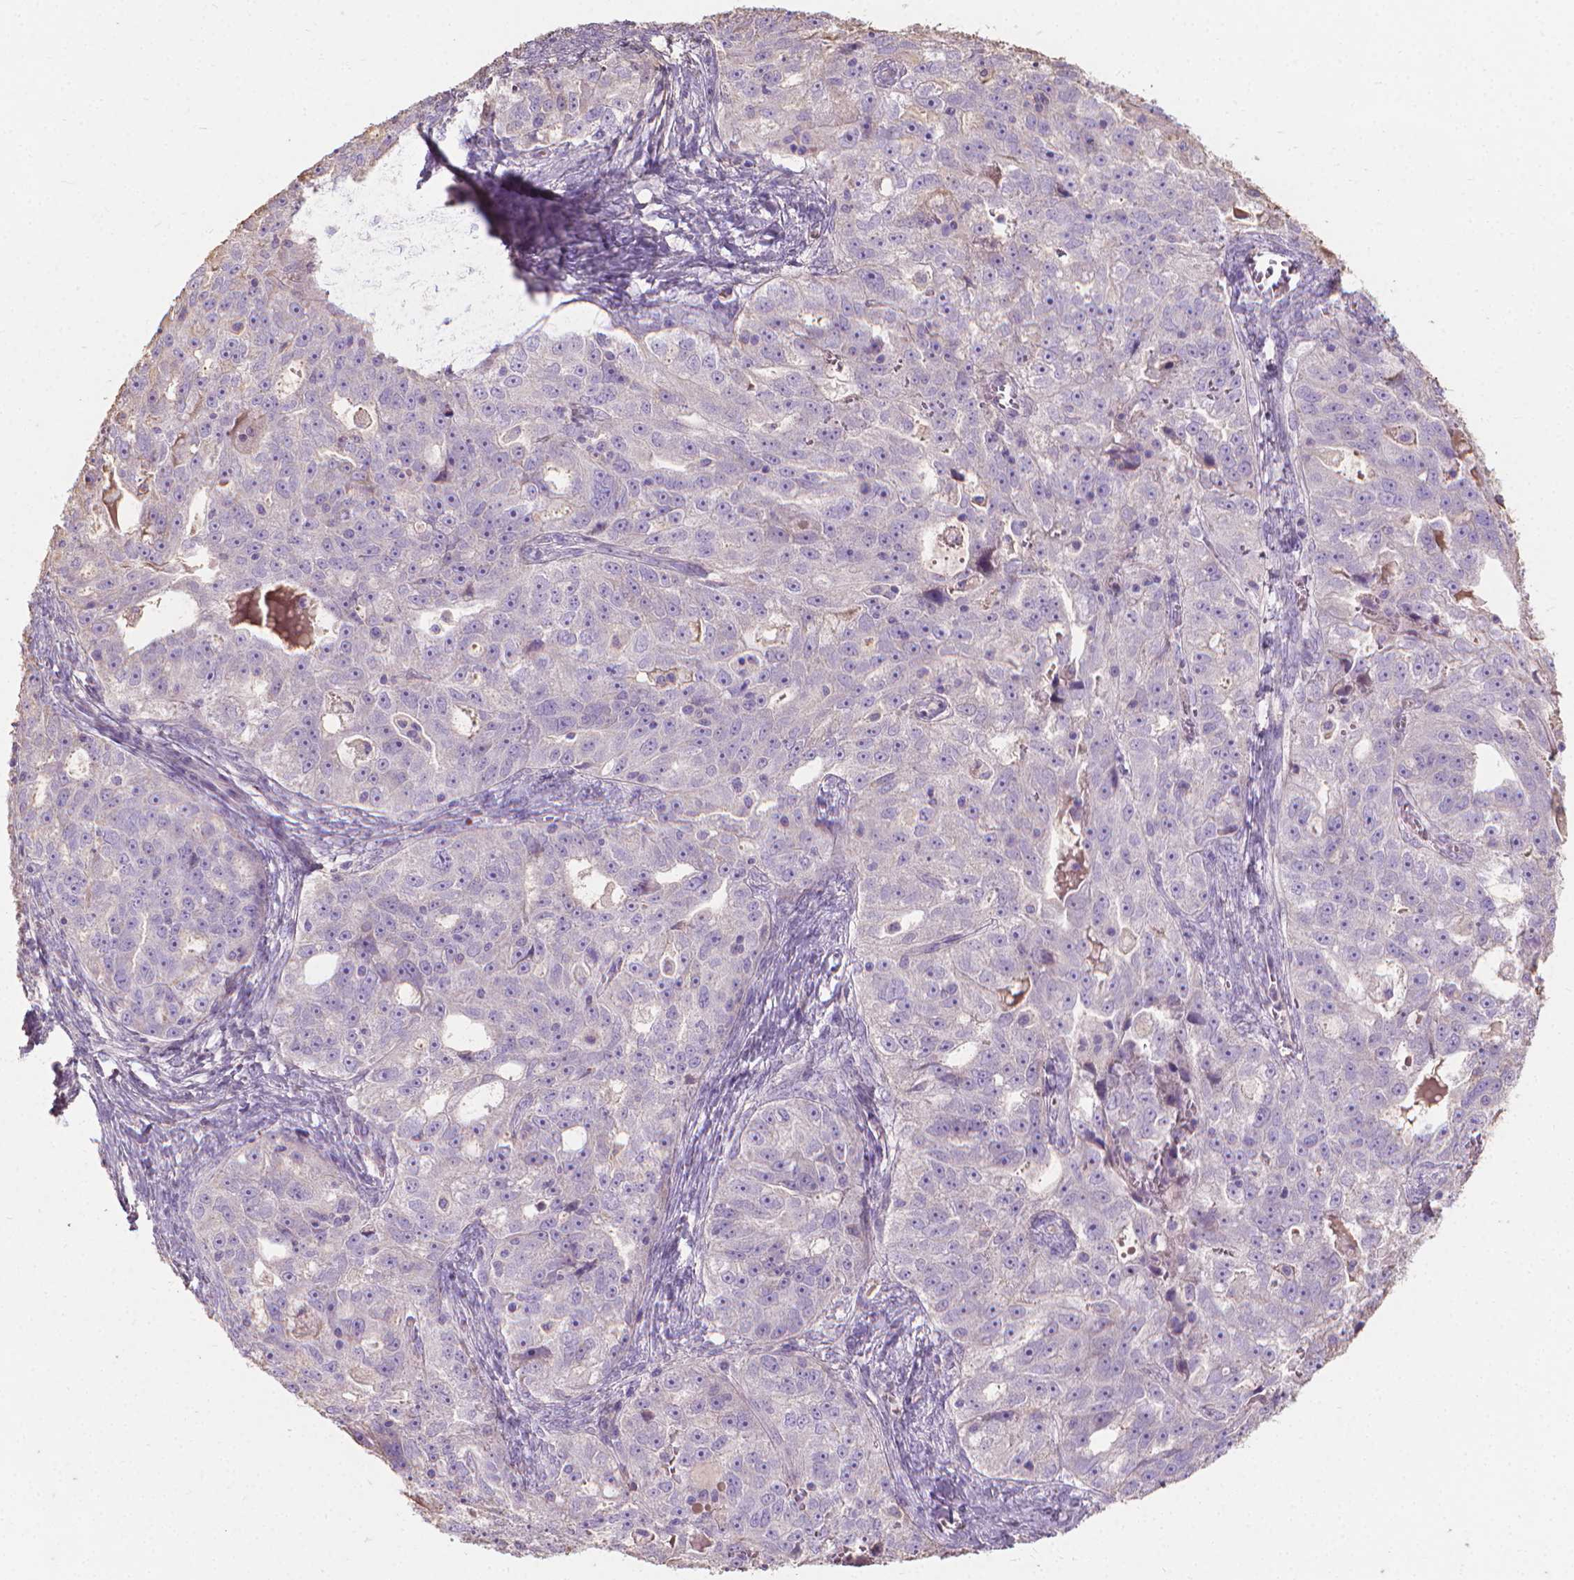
{"staining": {"intensity": "negative", "quantity": "none", "location": "none"}, "tissue": "ovarian cancer", "cell_type": "Tumor cells", "image_type": "cancer", "snomed": [{"axis": "morphology", "description": "Cystadenocarcinoma, serous, NOS"}, {"axis": "topography", "description": "Ovary"}], "caption": "Tumor cells are negative for protein expression in human ovarian cancer (serous cystadenocarcinoma). The staining is performed using DAB (3,3'-diaminobenzidine) brown chromogen with nuclei counter-stained in using hematoxylin.", "gene": "CABCOCO1", "patient": {"sex": "female", "age": 51}}